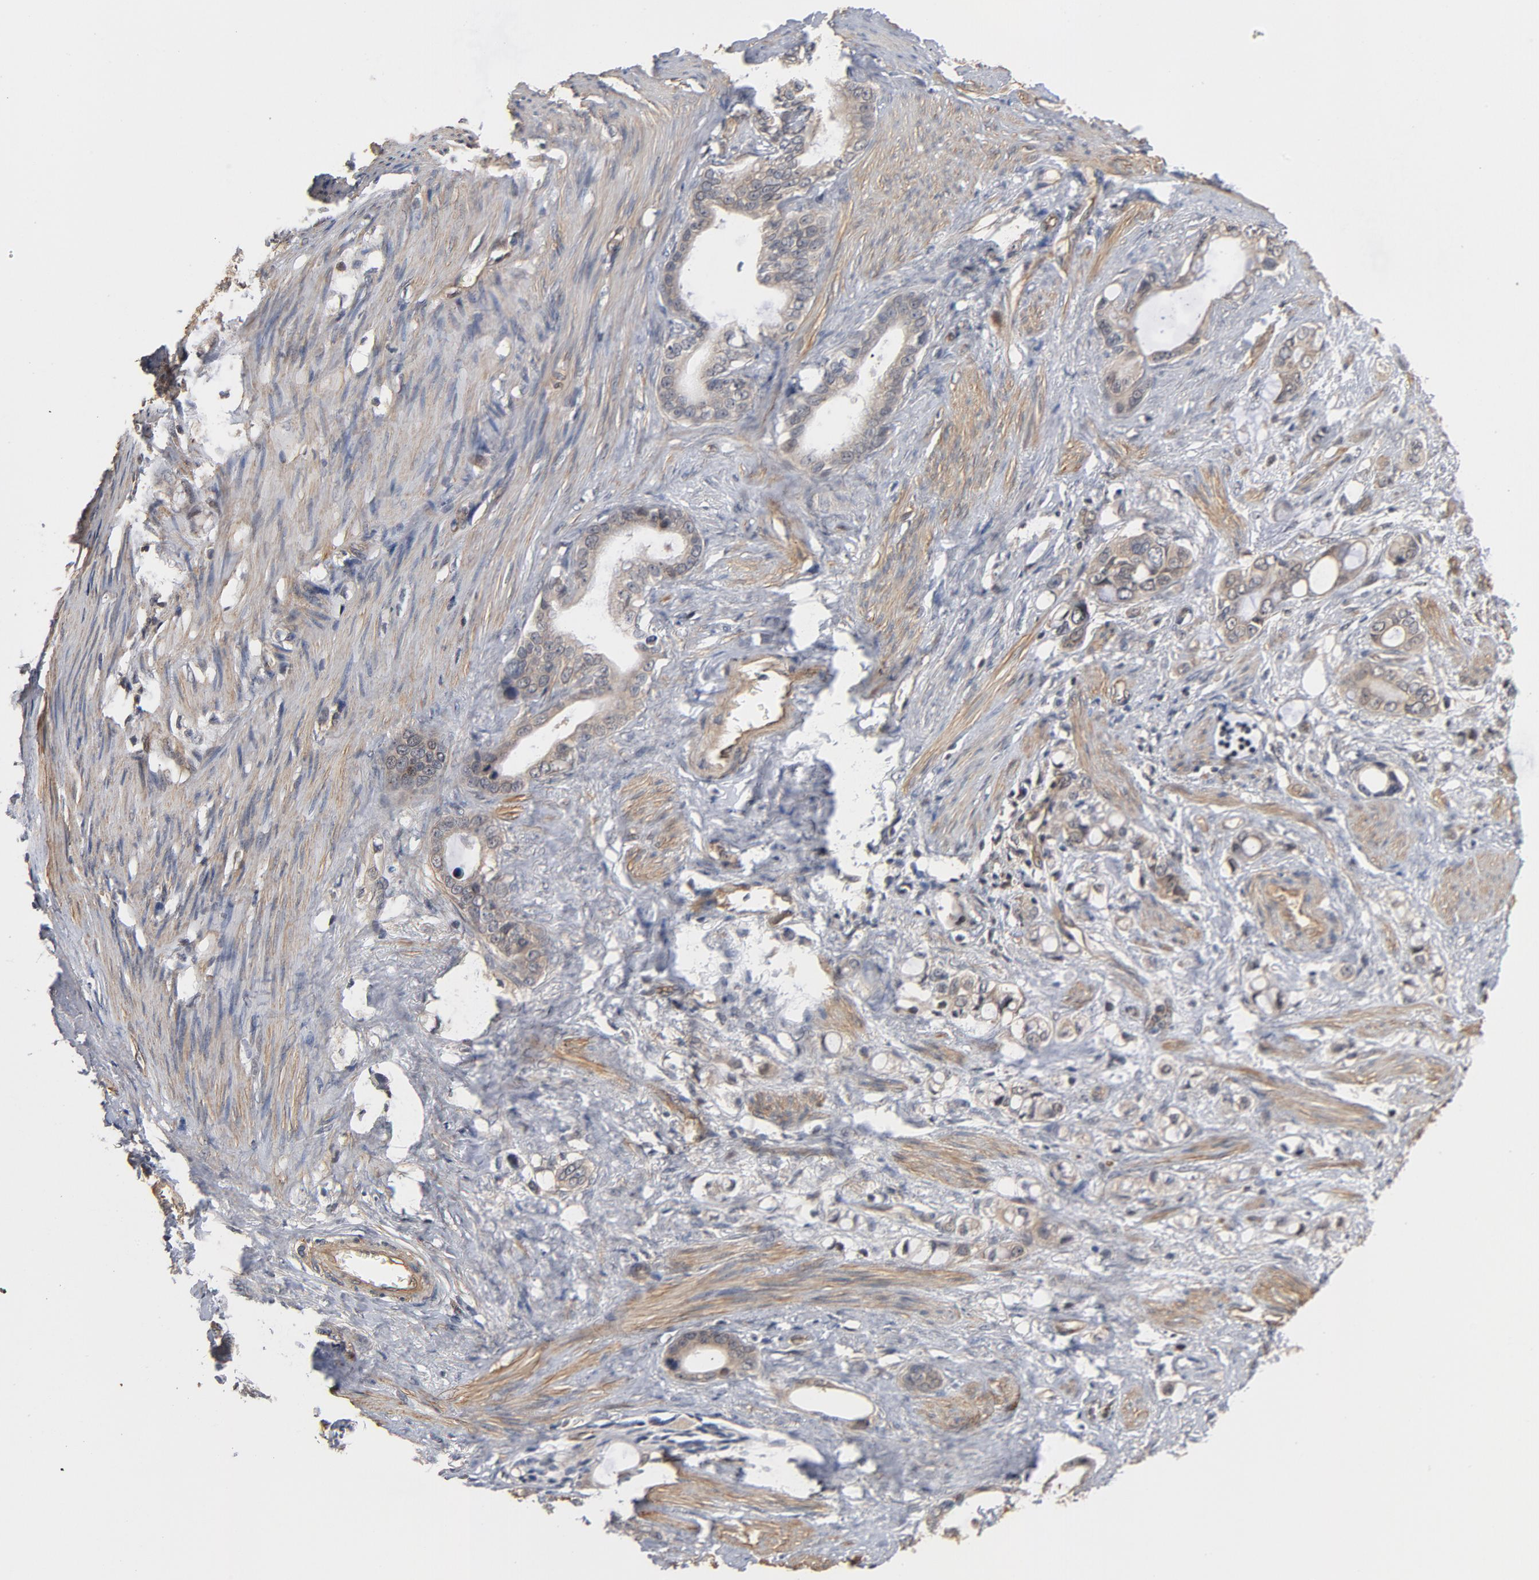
{"staining": {"intensity": "weak", "quantity": ">75%", "location": "cytoplasmic/membranous"}, "tissue": "stomach cancer", "cell_type": "Tumor cells", "image_type": "cancer", "snomed": [{"axis": "morphology", "description": "Adenocarcinoma, NOS"}, {"axis": "topography", "description": "Stomach"}], "caption": "Brown immunohistochemical staining in stomach cancer shows weak cytoplasmic/membranous positivity in approximately >75% of tumor cells.", "gene": "CDC37", "patient": {"sex": "female", "age": 75}}